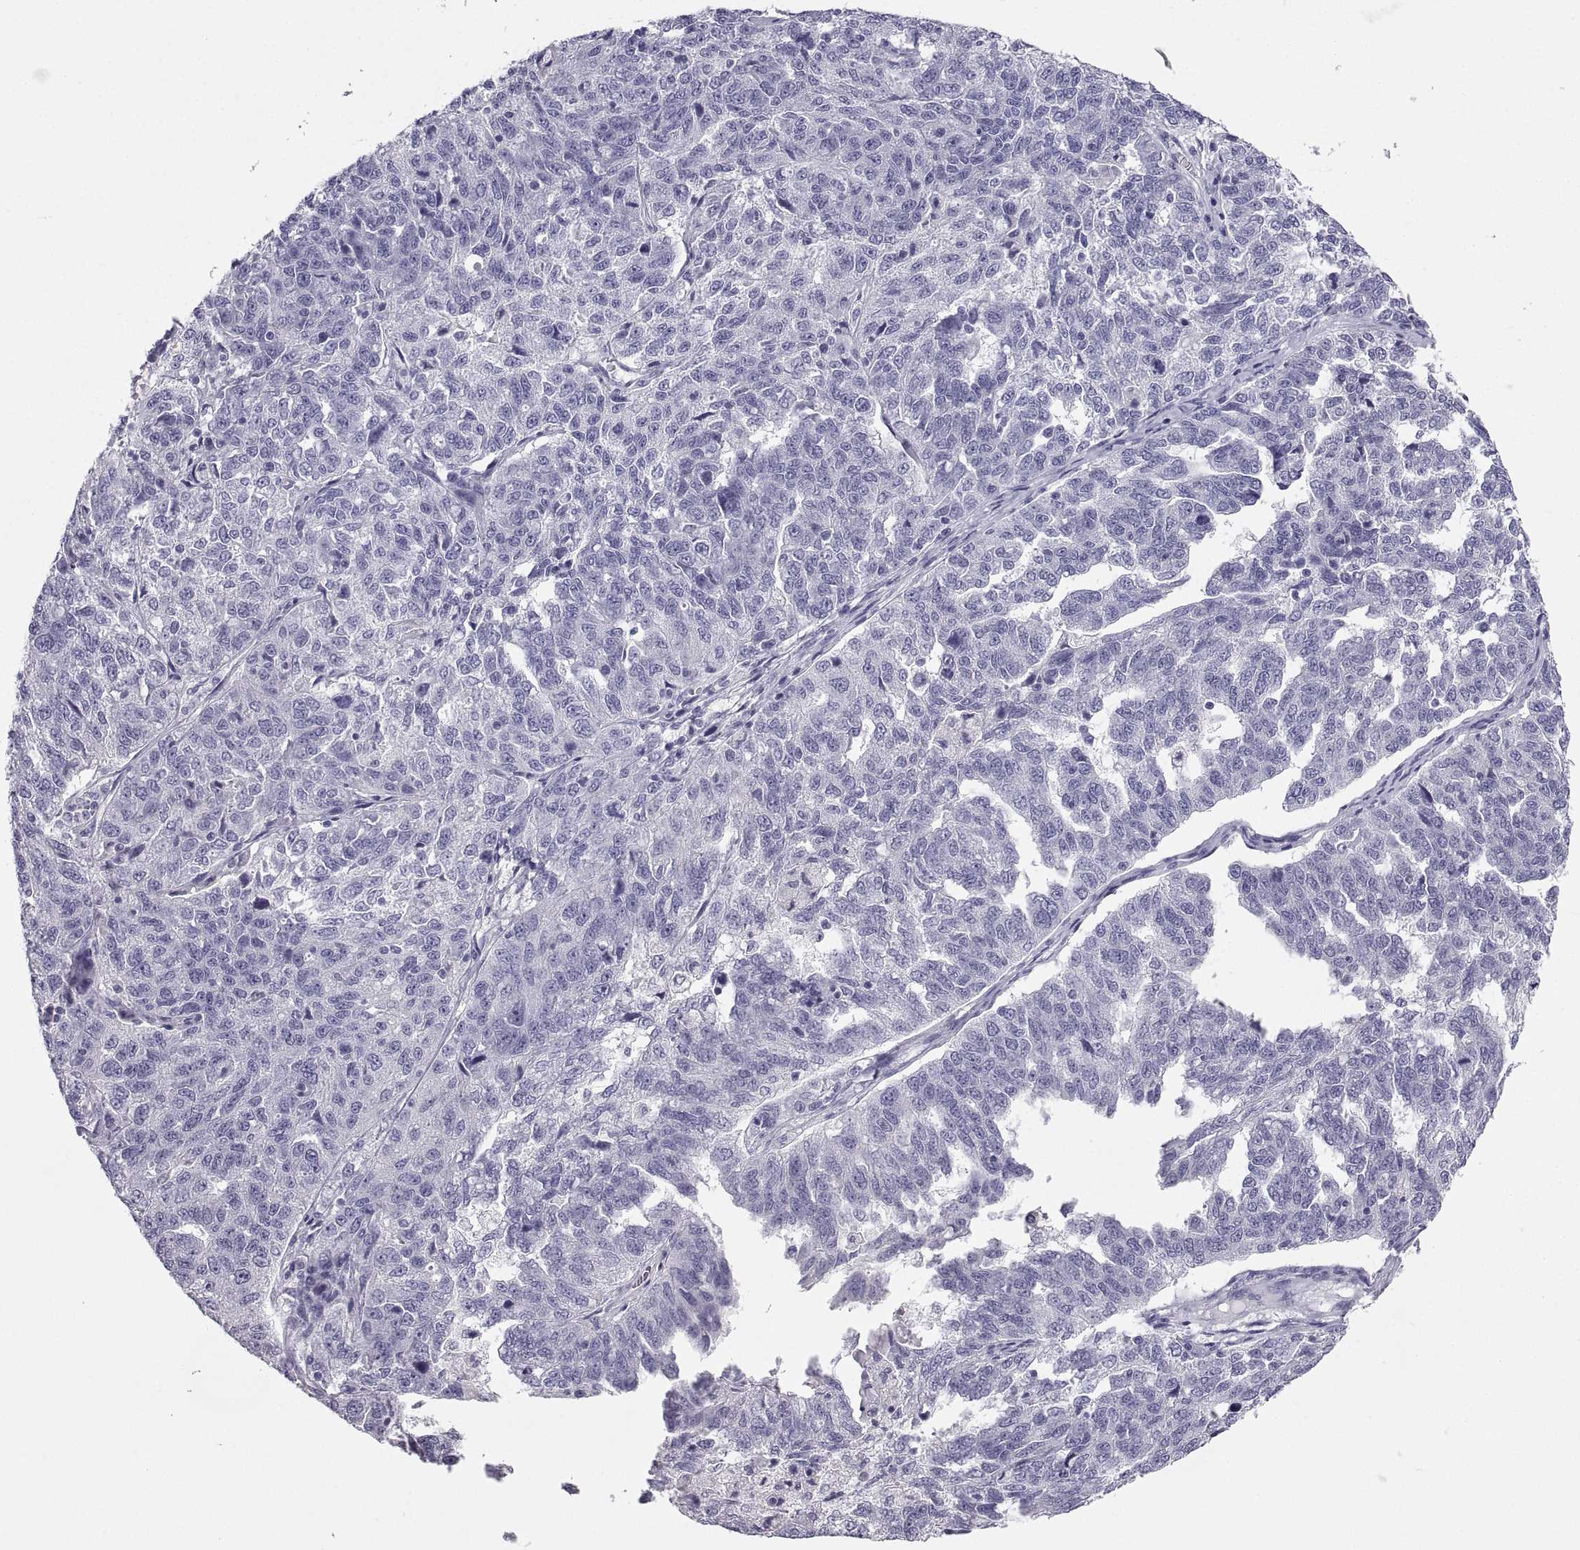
{"staining": {"intensity": "negative", "quantity": "none", "location": "none"}, "tissue": "ovarian cancer", "cell_type": "Tumor cells", "image_type": "cancer", "snomed": [{"axis": "morphology", "description": "Cystadenocarcinoma, serous, NOS"}, {"axis": "topography", "description": "Ovary"}], "caption": "Immunohistochemical staining of human ovarian cancer displays no significant expression in tumor cells. (DAB immunohistochemistry visualized using brightfield microscopy, high magnification).", "gene": "PCSK1N", "patient": {"sex": "female", "age": 71}}